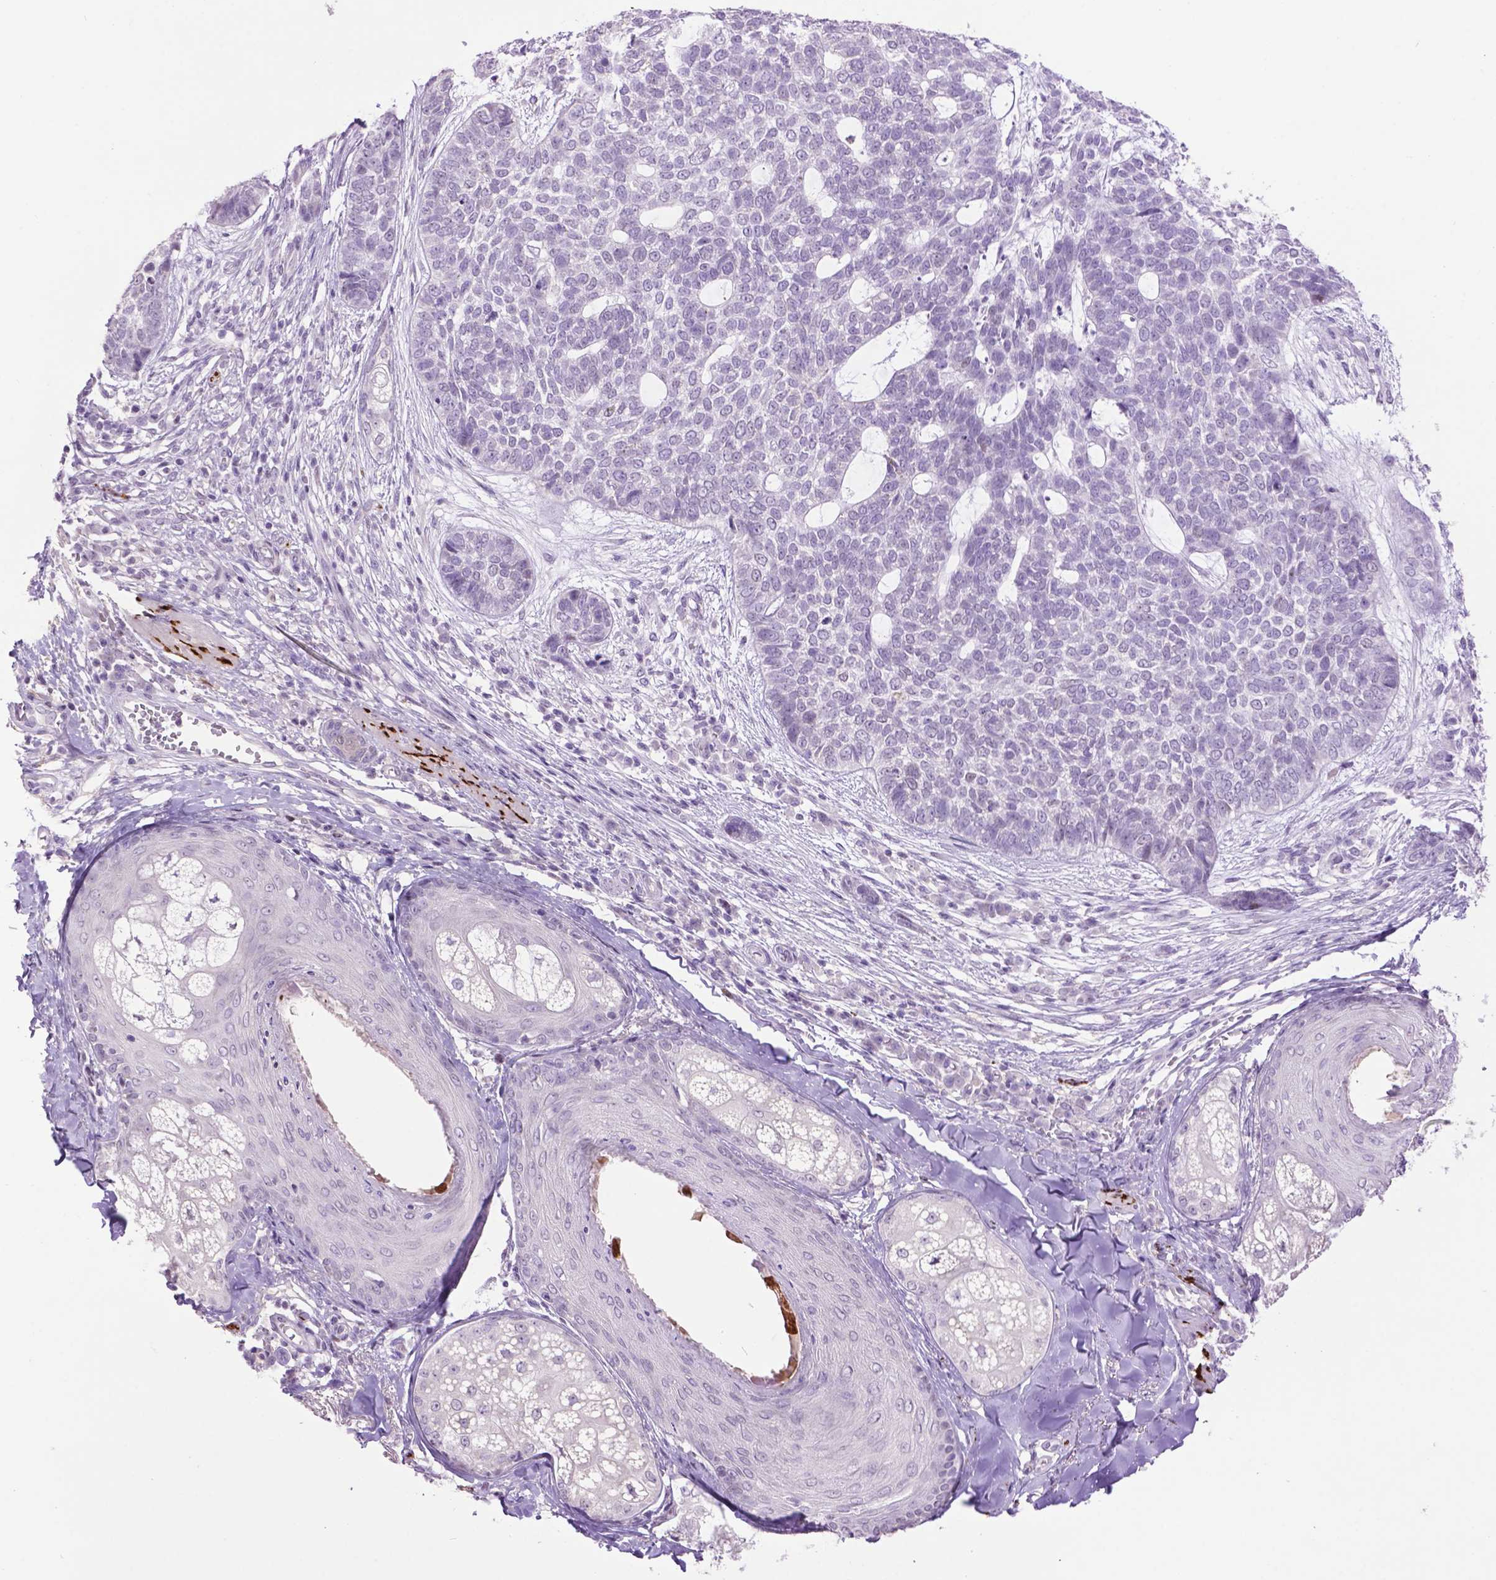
{"staining": {"intensity": "negative", "quantity": "none", "location": "none"}, "tissue": "skin cancer", "cell_type": "Tumor cells", "image_type": "cancer", "snomed": [{"axis": "morphology", "description": "Basal cell carcinoma"}, {"axis": "topography", "description": "Skin"}], "caption": "An immunohistochemistry histopathology image of skin cancer (basal cell carcinoma) is shown. There is no staining in tumor cells of skin cancer (basal cell carcinoma).", "gene": "TH", "patient": {"sex": "female", "age": 69}}